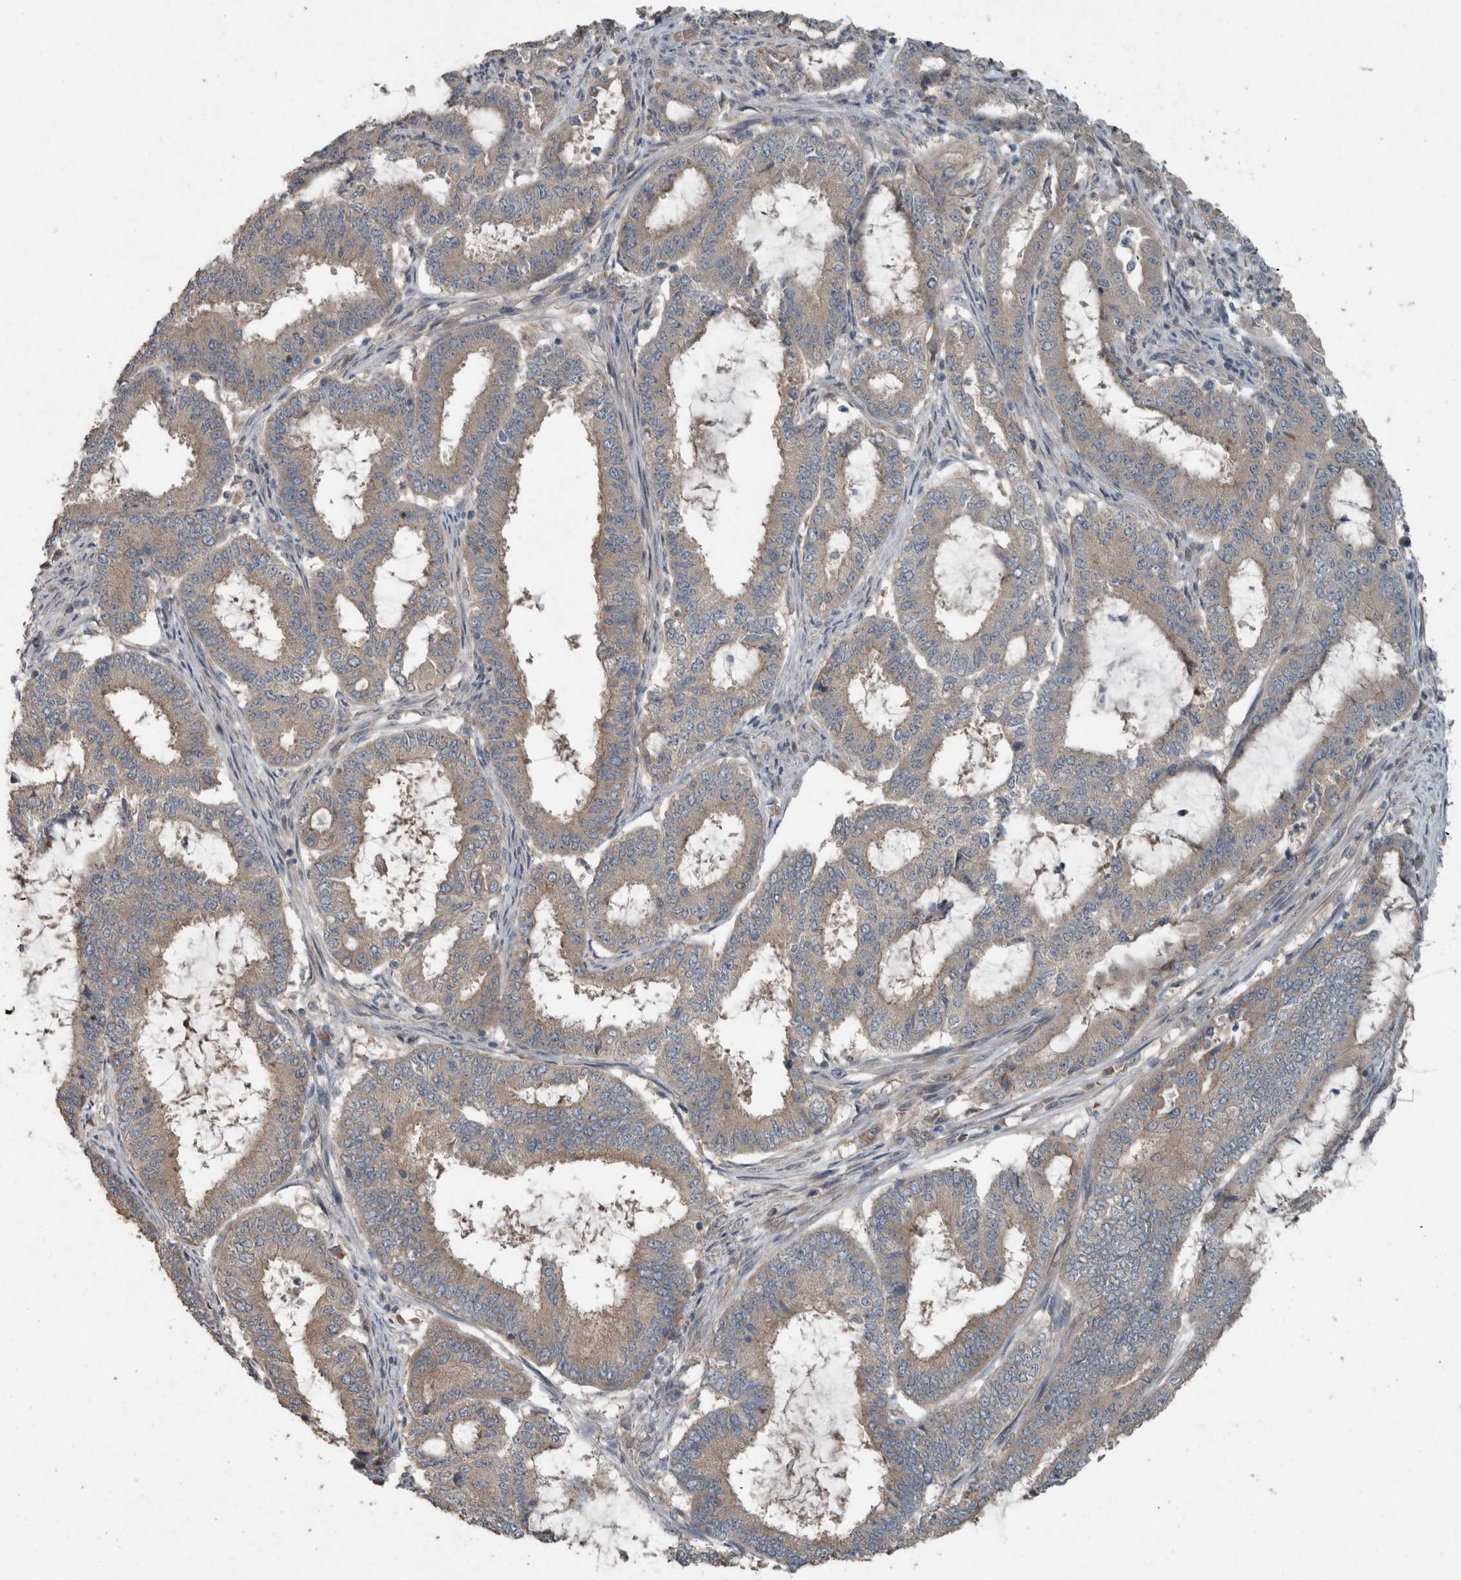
{"staining": {"intensity": "weak", "quantity": "25%-75%", "location": "cytoplasmic/membranous"}, "tissue": "endometrial cancer", "cell_type": "Tumor cells", "image_type": "cancer", "snomed": [{"axis": "morphology", "description": "Adenocarcinoma, NOS"}, {"axis": "topography", "description": "Endometrium"}], "caption": "This image reveals endometrial adenocarcinoma stained with IHC to label a protein in brown. The cytoplasmic/membranous of tumor cells show weak positivity for the protein. Nuclei are counter-stained blue.", "gene": "KNTC1", "patient": {"sex": "female", "age": 51}}